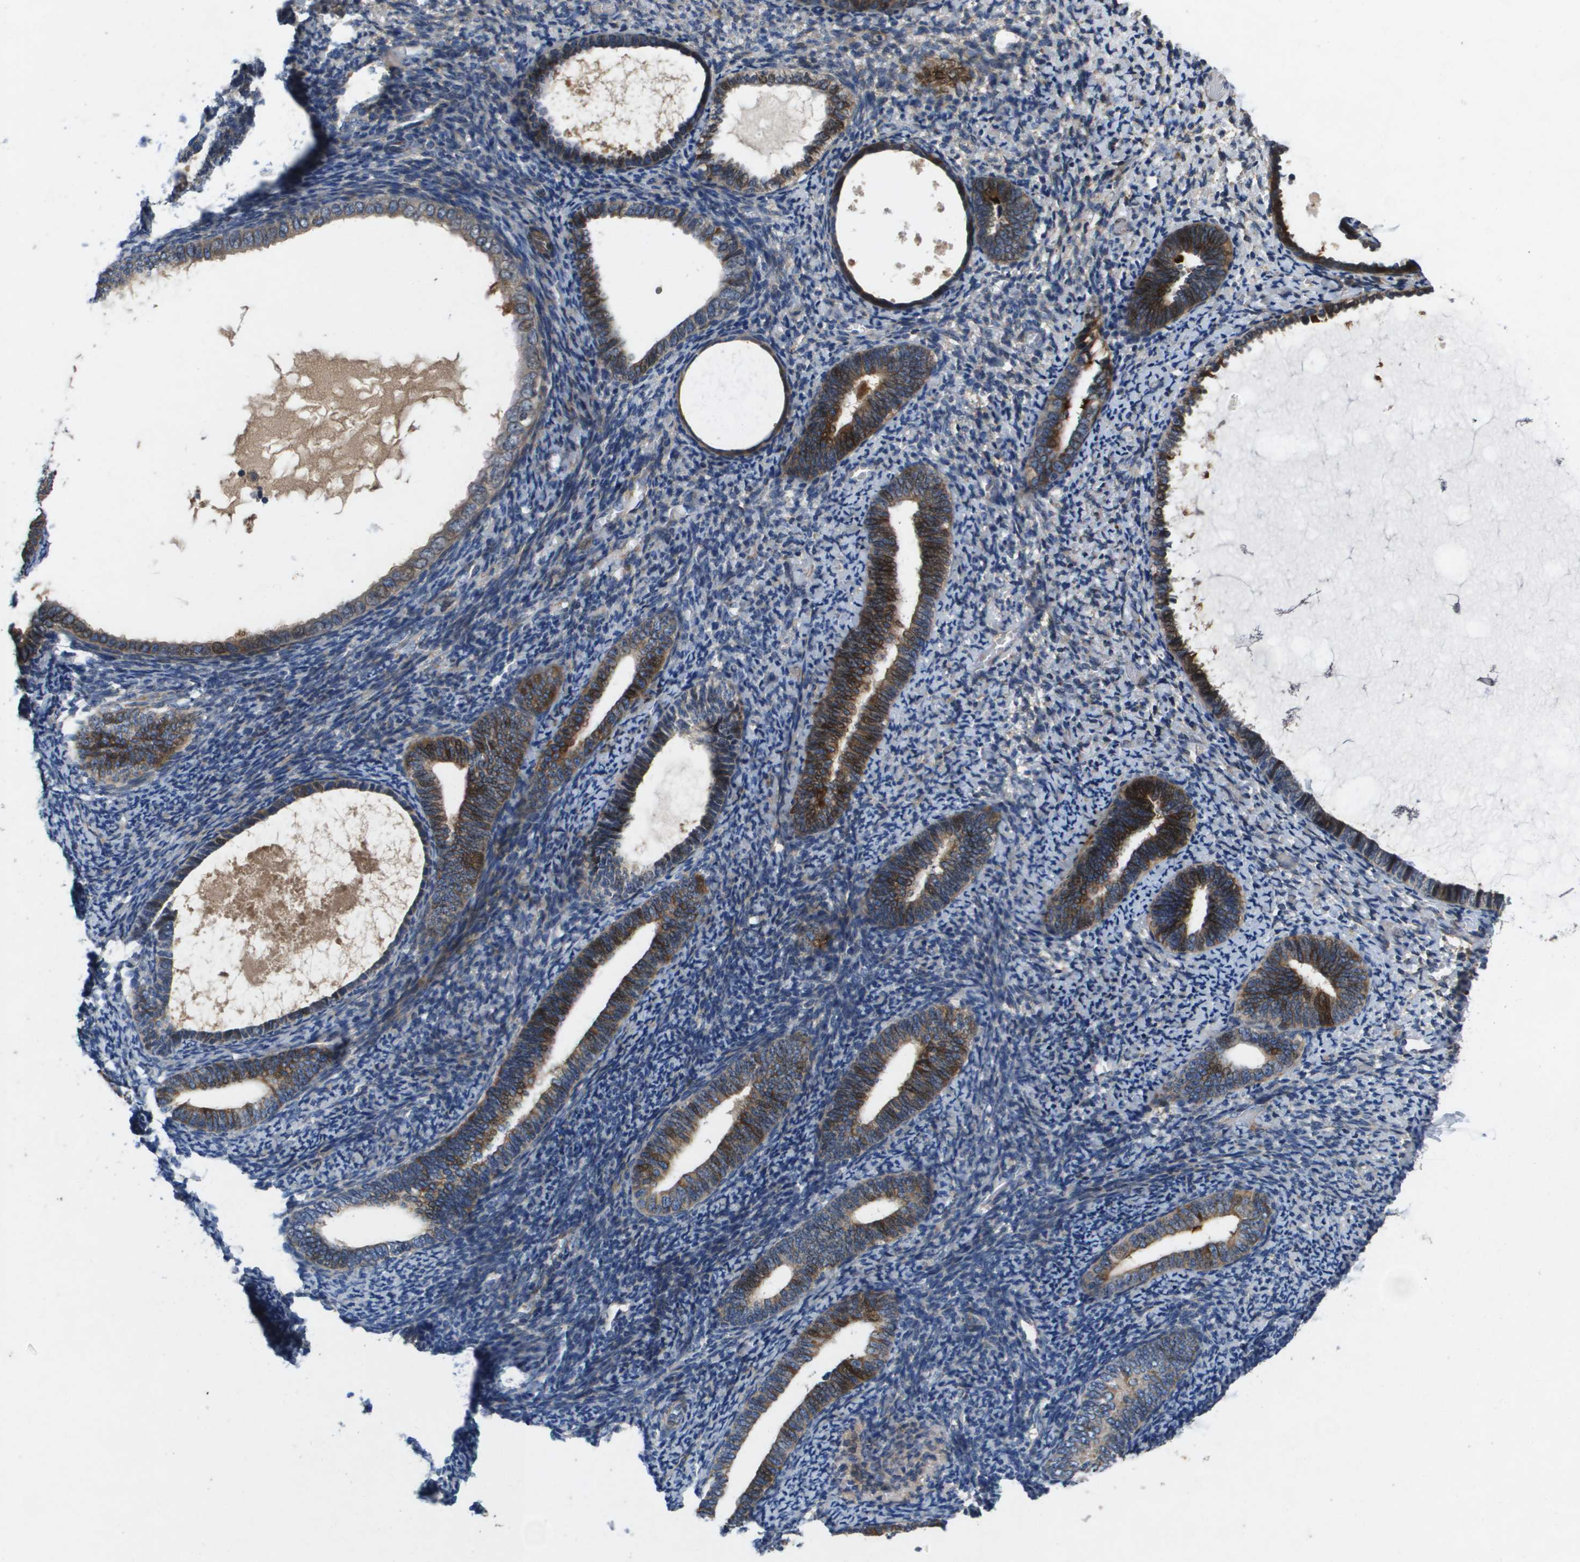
{"staining": {"intensity": "weak", "quantity": "<25%", "location": "cytoplasmic/membranous"}, "tissue": "endometrium", "cell_type": "Cells in endometrial stroma", "image_type": "normal", "snomed": [{"axis": "morphology", "description": "Normal tissue, NOS"}, {"axis": "topography", "description": "Endometrium"}], "caption": "This is an immunohistochemistry (IHC) photomicrograph of normal human endometrium. There is no expression in cells in endometrial stroma.", "gene": "ENTPD2", "patient": {"sex": "female", "age": 66}}